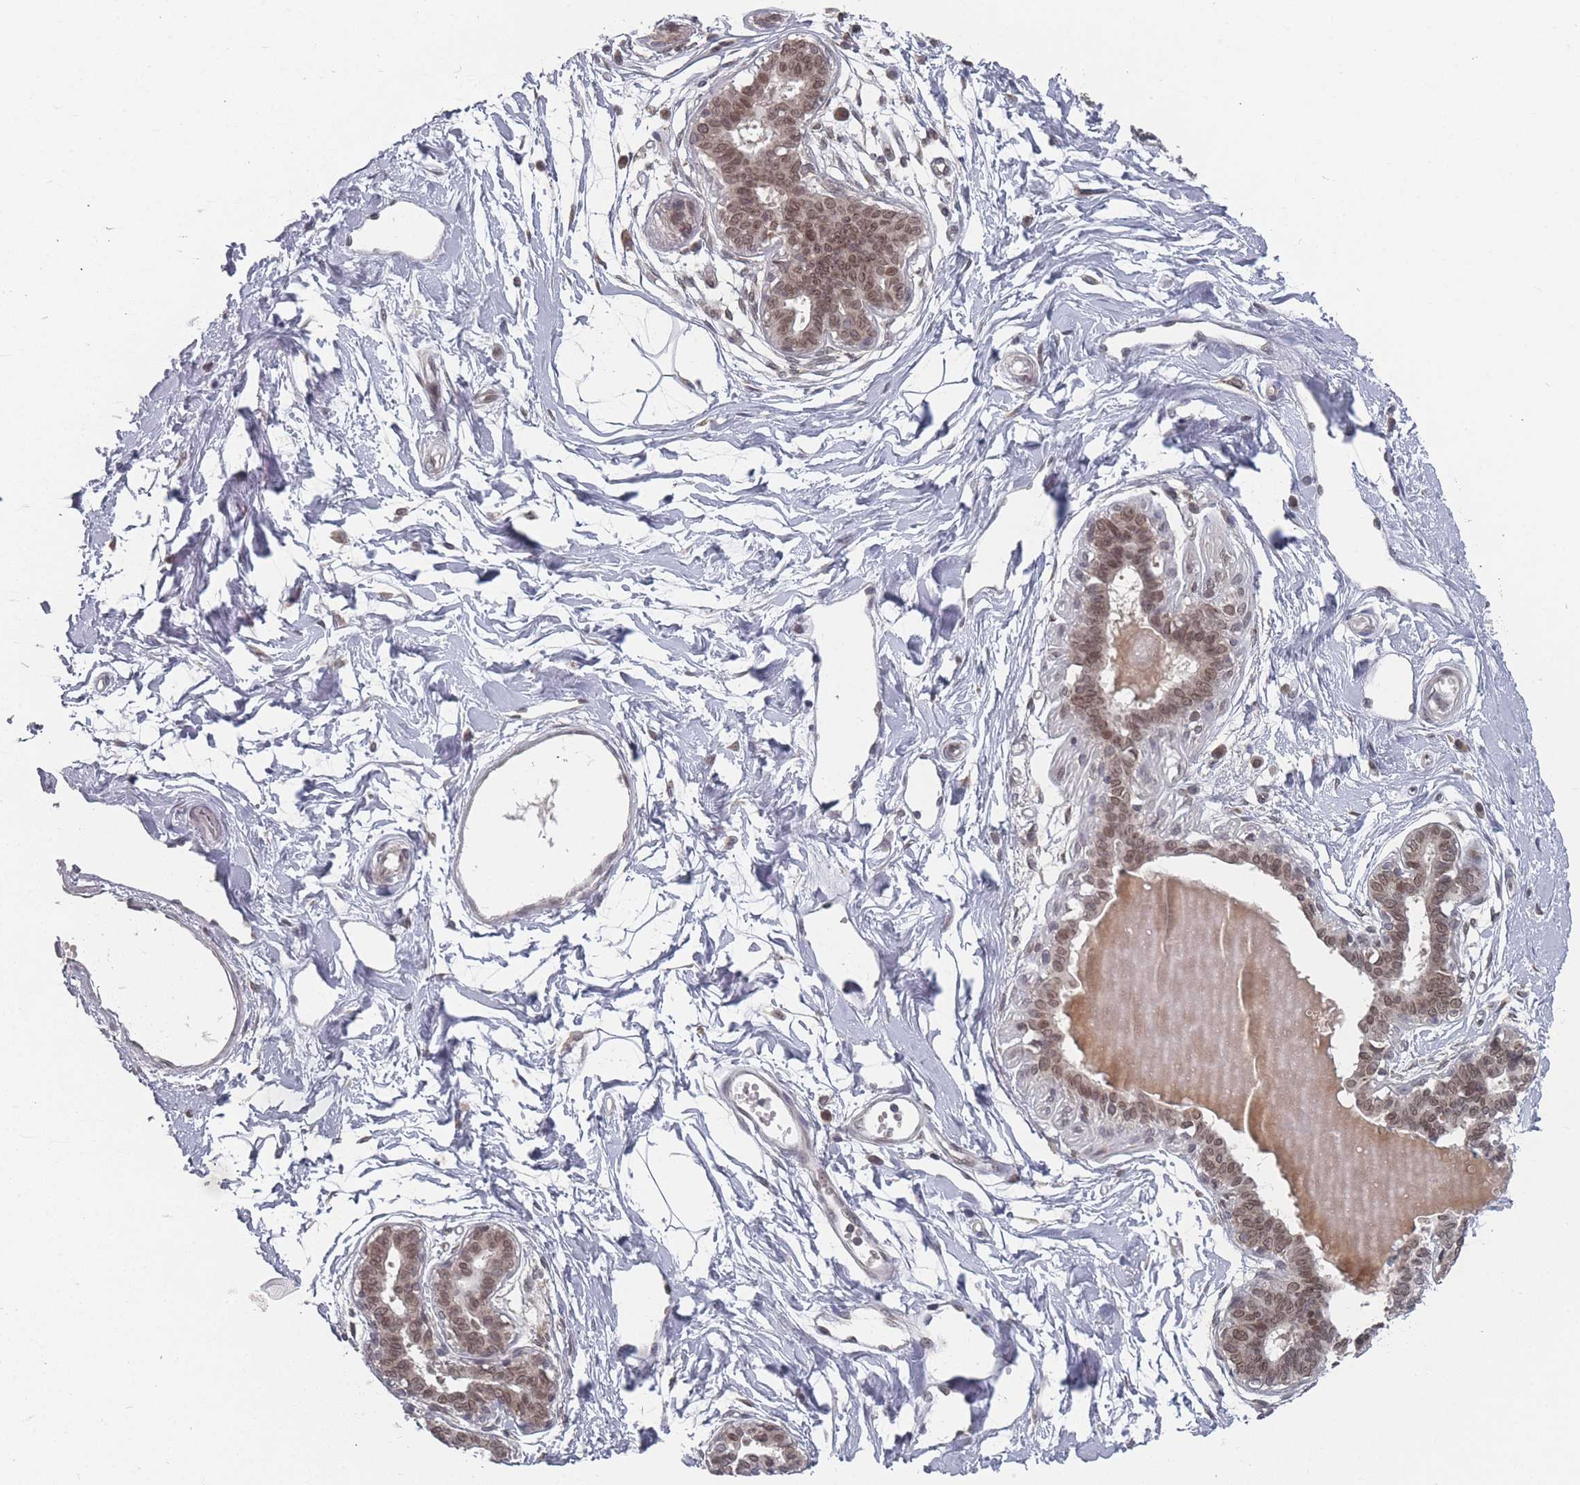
{"staining": {"intensity": "negative", "quantity": "none", "location": "none"}, "tissue": "breast", "cell_type": "Adipocytes", "image_type": "normal", "snomed": [{"axis": "morphology", "description": "Normal tissue, NOS"}, {"axis": "topography", "description": "Breast"}], "caption": "This is an immunohistochemistry micrograph of normal breast. There is no staining in adipocytes.", "gene": "TBC1D25", "patient": {"sex": "female", "age": 45}}